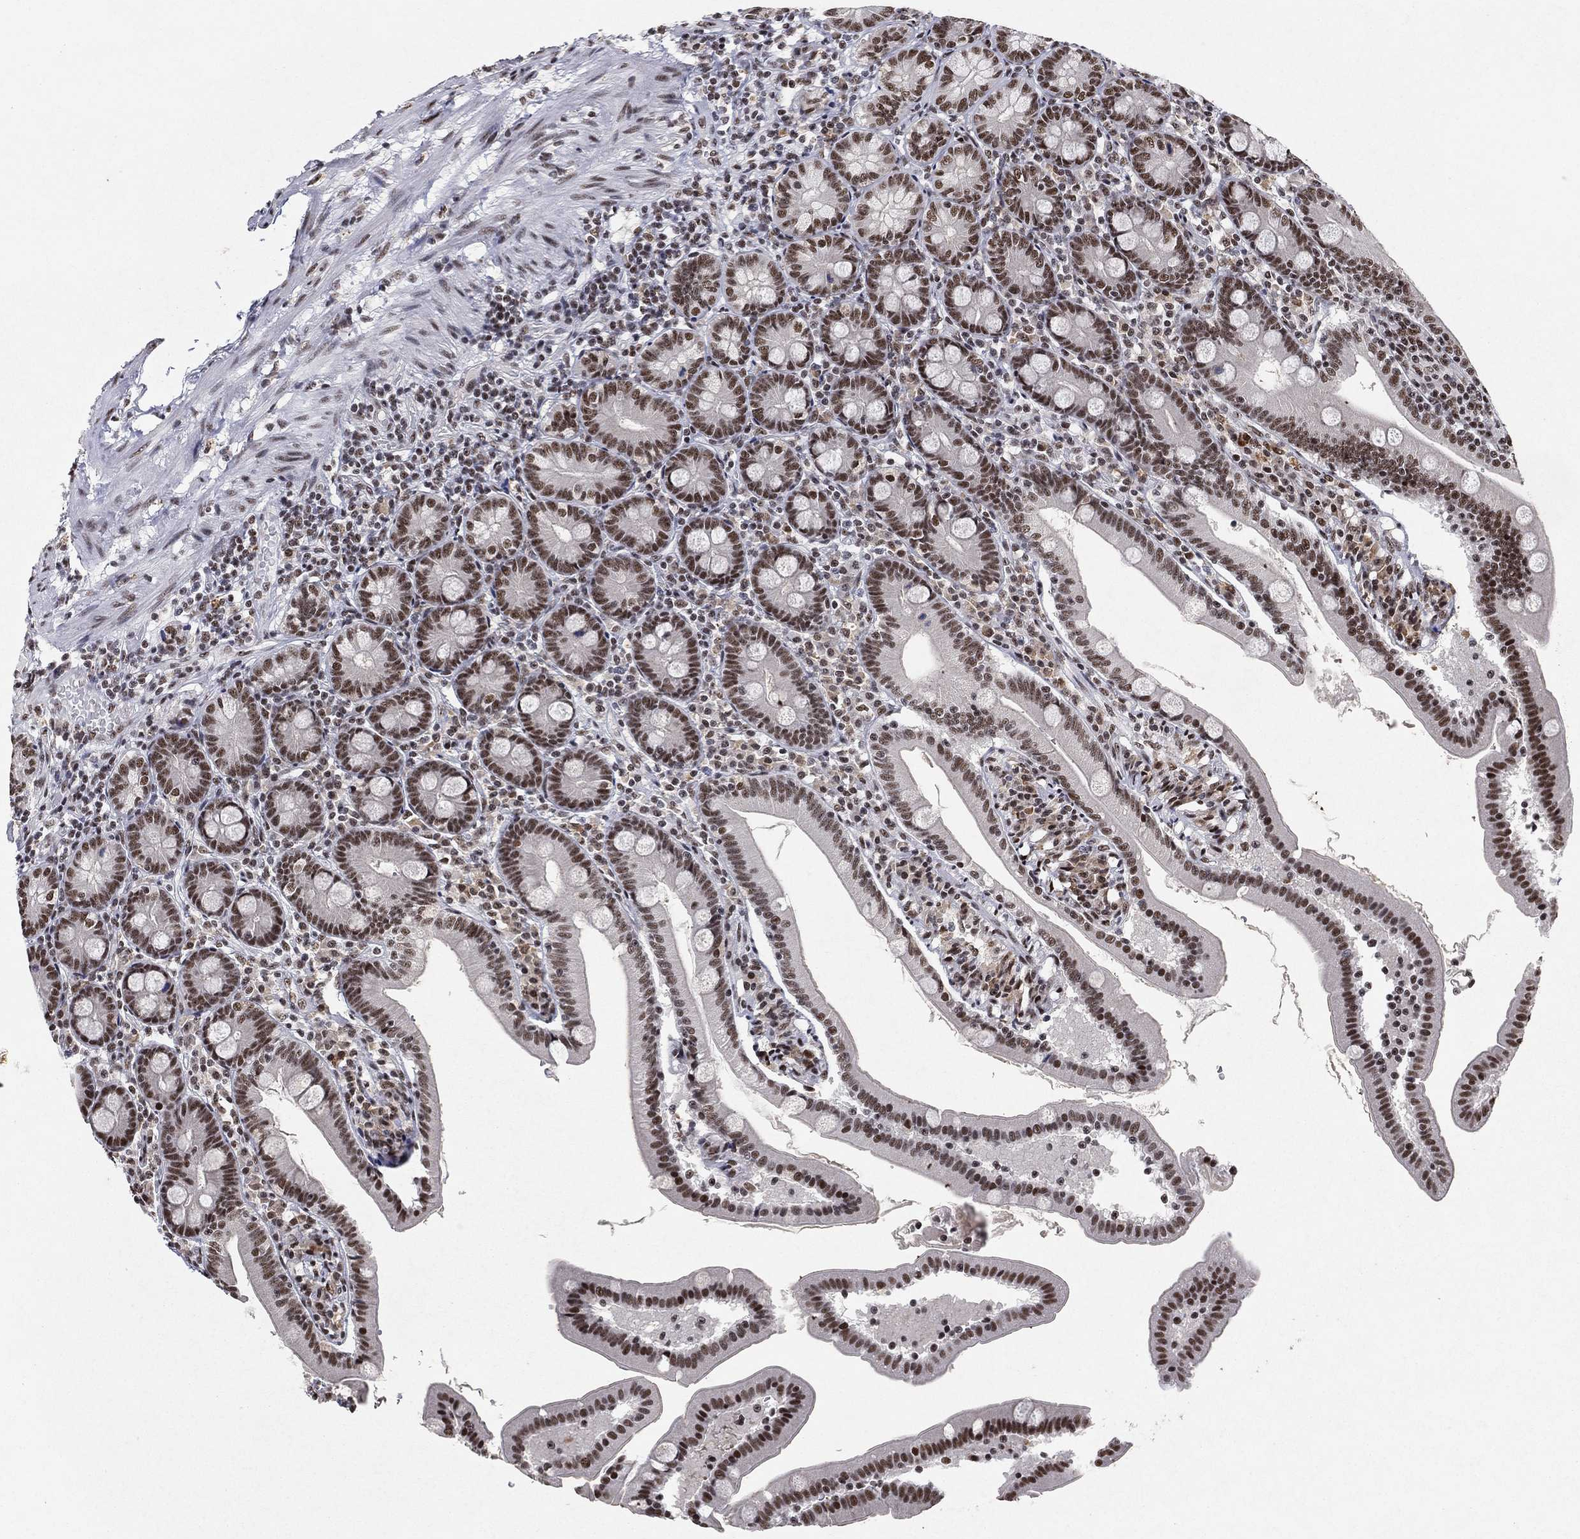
{"staining": {"intensity": "moderate", "quantity": ">75%", "location": "nuclear"}, "tissue": "duodenum", "cell_type": "Glandular cells", "image_type": "normal", "snomed": [{"axis": "morphology", "description": "Normal tissue, NOS"}, {"axis": "topography", "description": "Duodenum"}], "caption": "Immunohistochemical staining of unremarkable human duodenum reveals moderate nuclear protein staining in about >75% of glandular cells.", "gene": "DDX27", "patient": {"sex": "female", "age": 67}}